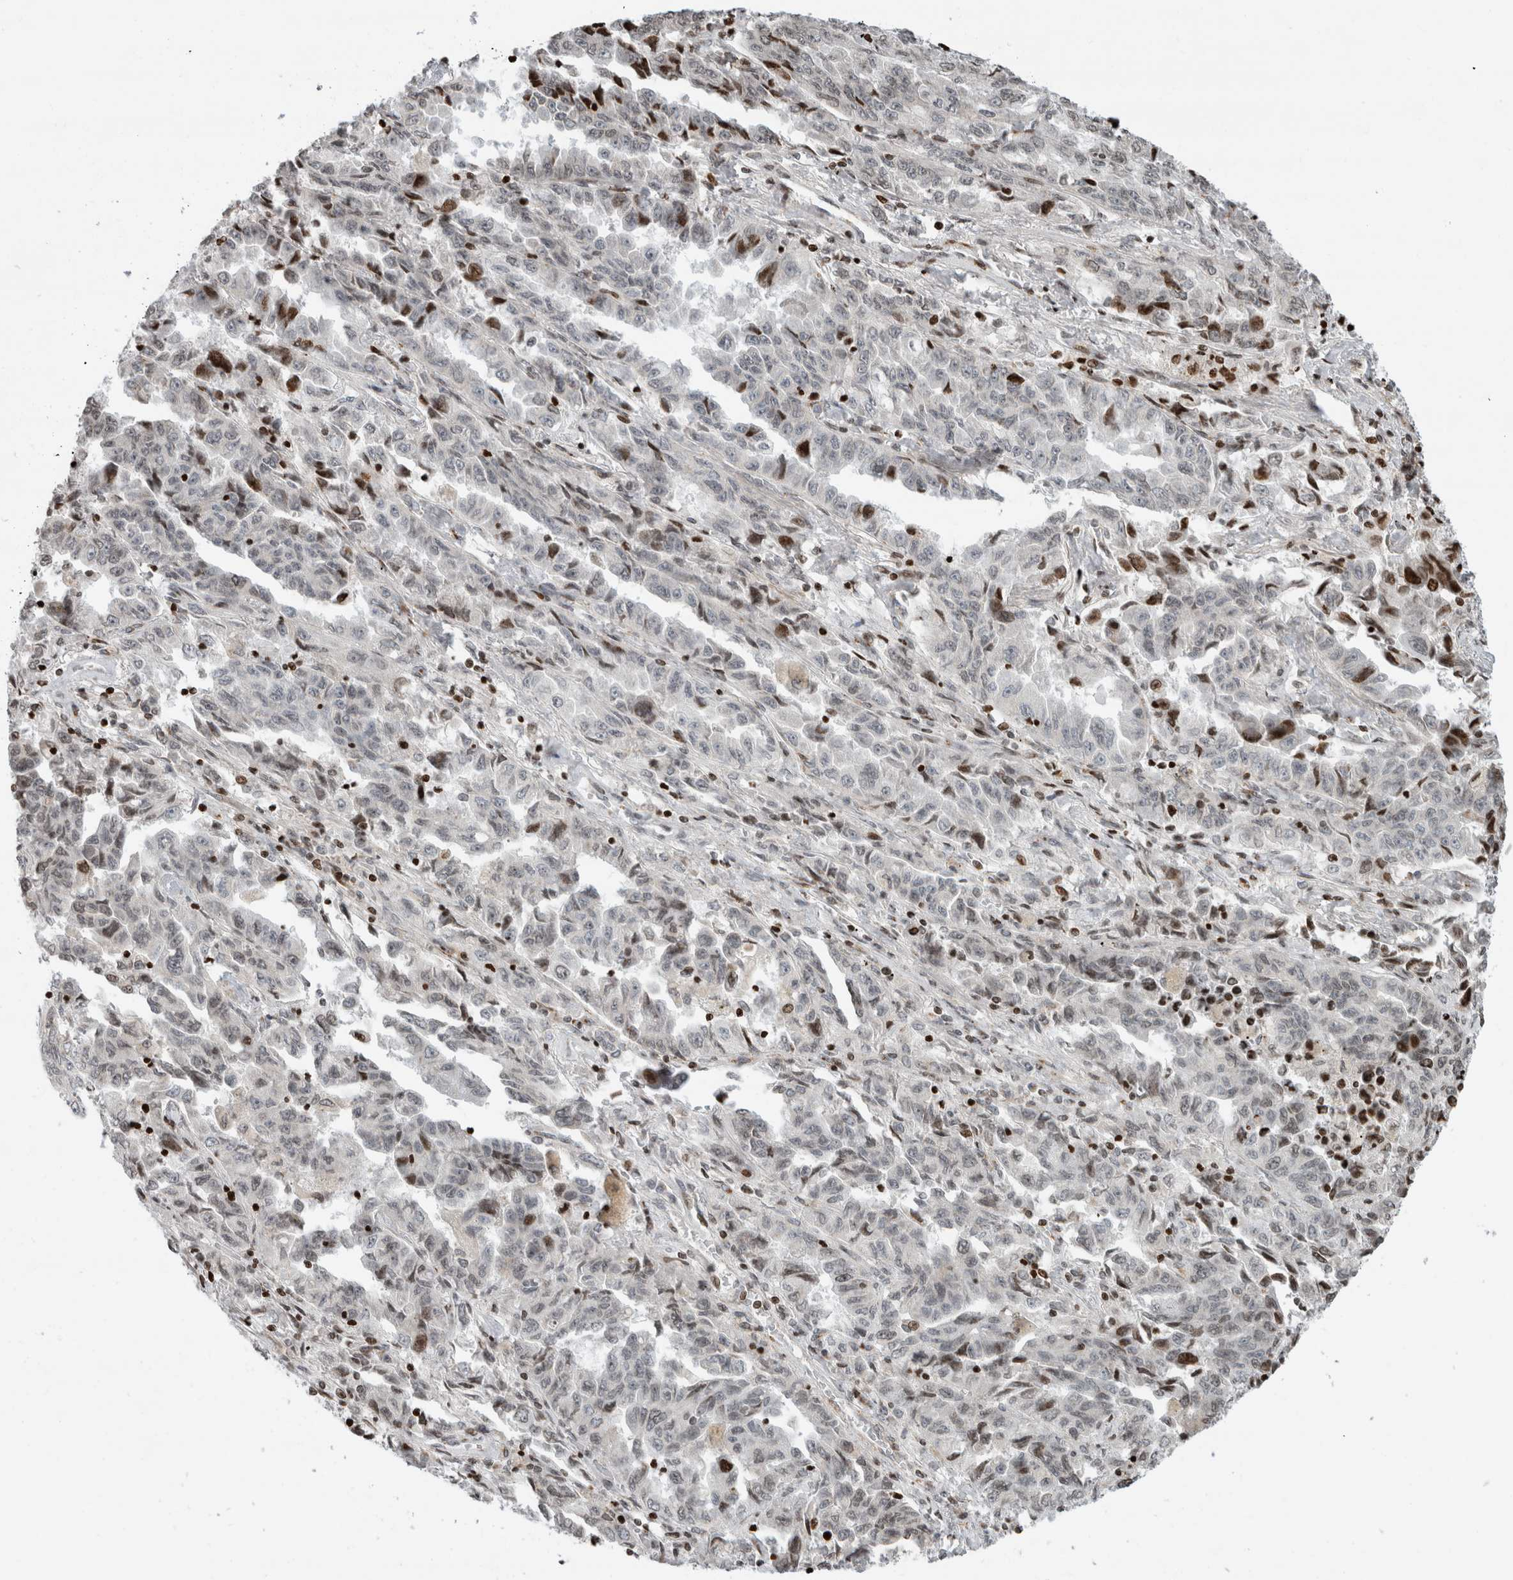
{"staining": {"intensity": "weak", "quantity": "<25%", "location": "nuclear"}, "tissue": "lung cancer", "cell_type": "Tumor cells", "image_type": "cancer", "snomed": [{"axis": "morphology", "description": "Adenocarcinoma, NOS"}, {"axis": "topography", "description": "Lung"}], "caption": "IHC image of neoplastic tissue: adenocarcinoma (lung) stained with DAB shows no significant protein staining in tumor cells. Brightfield microscopy of IHC stained with DAB (3,3'-diaminobenzidine) (brown) and hematoxylin (blue), captured at high magnification.", "gene": "GINS4", "patient": {"sex": "female", "age": 51}}